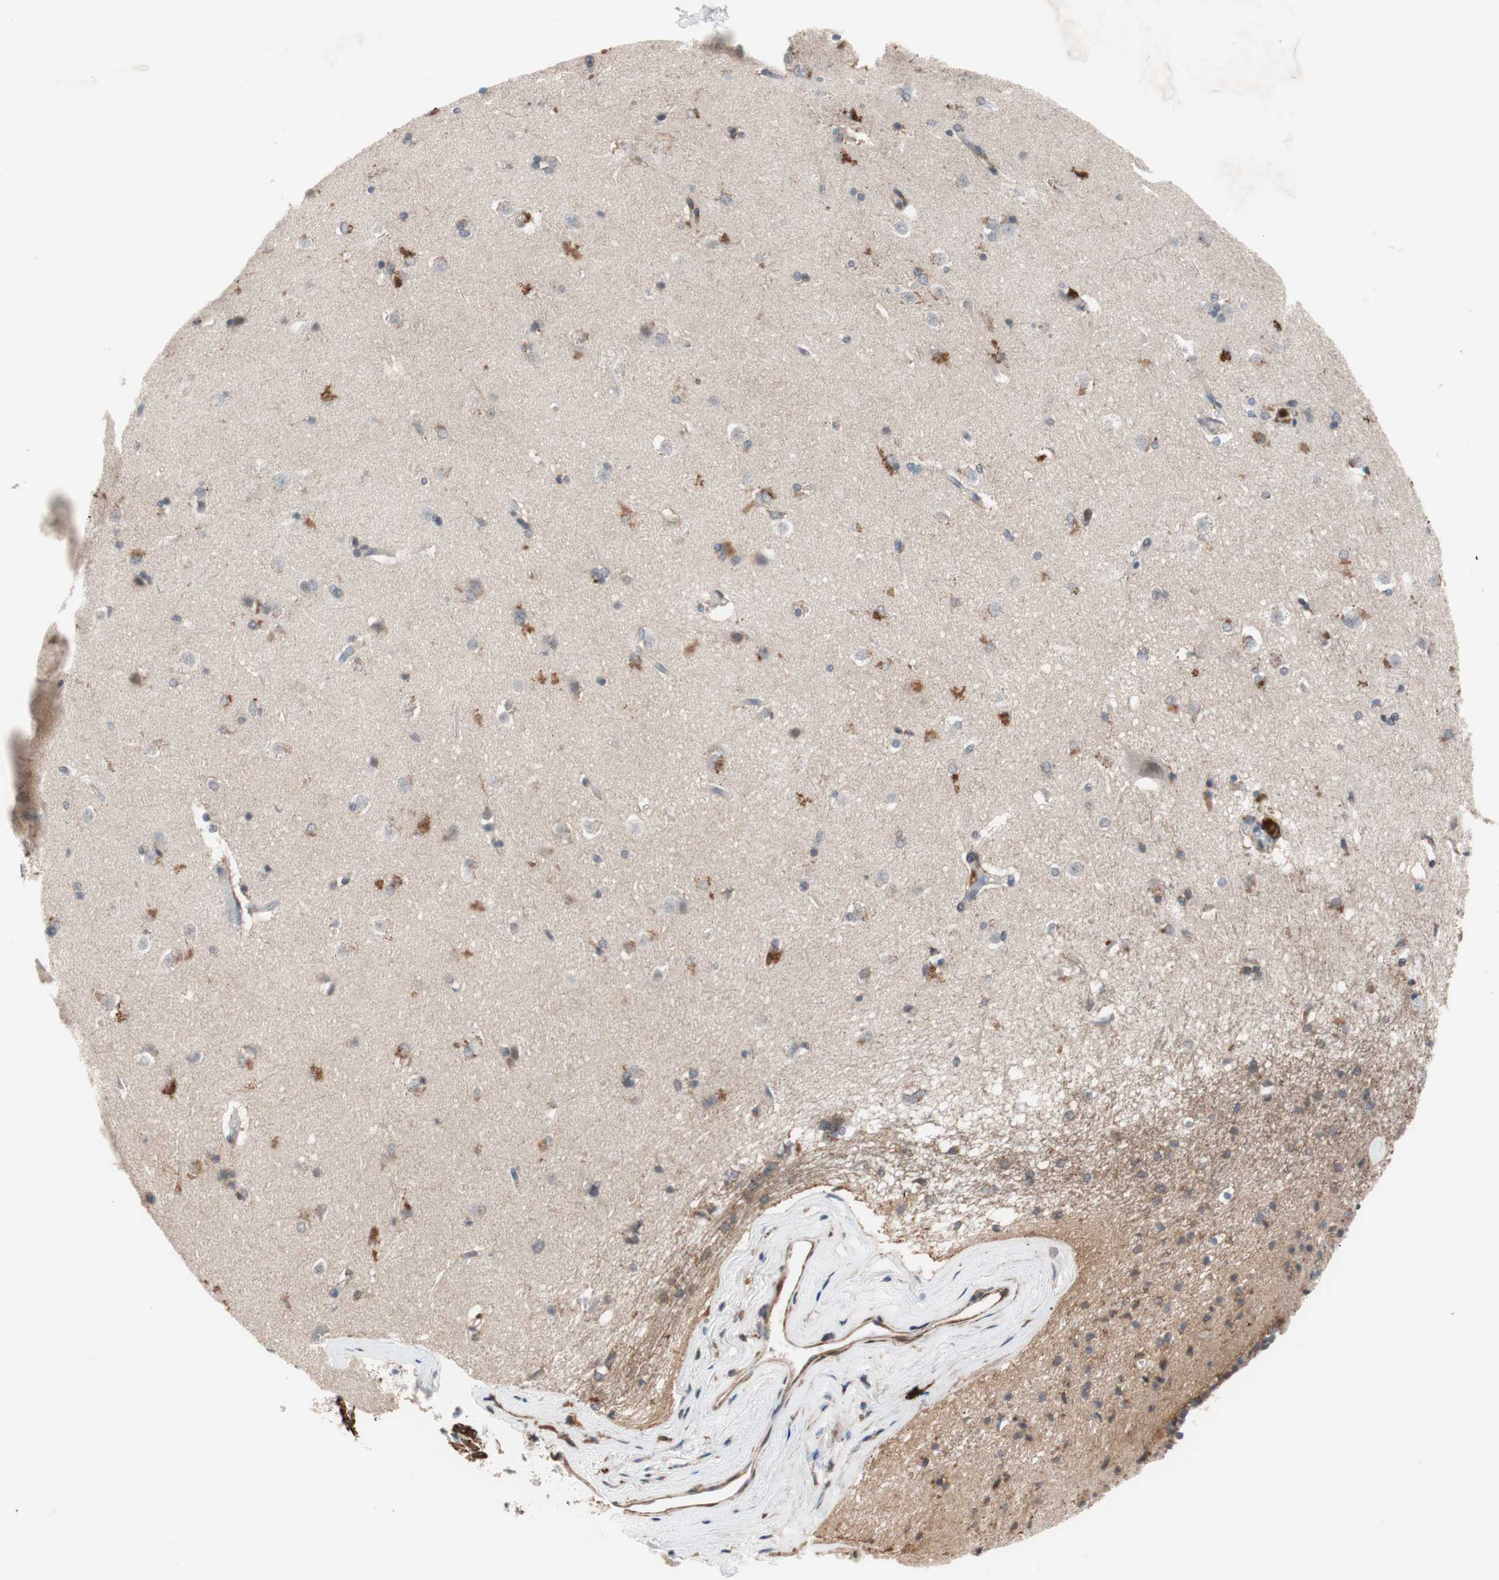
{"staining": {"intensity": "weak", "quantity": "<25%", "location": "cytoplasmic/membranous"}, "tissue": "caudate", "cell_type": "Glial cells", "image_type": "normal", "snomed": [{"axis": "morphology", "description": "Normal tissue, NOS"}, {"axis": "topography", "description": "Lateral ventricle wall"}], "caption": "Photomicrograph shows no protein staining in glial cells of normal caudate.", "gene": "LITAF", "patient": {"sex": "female", "age": 19}}